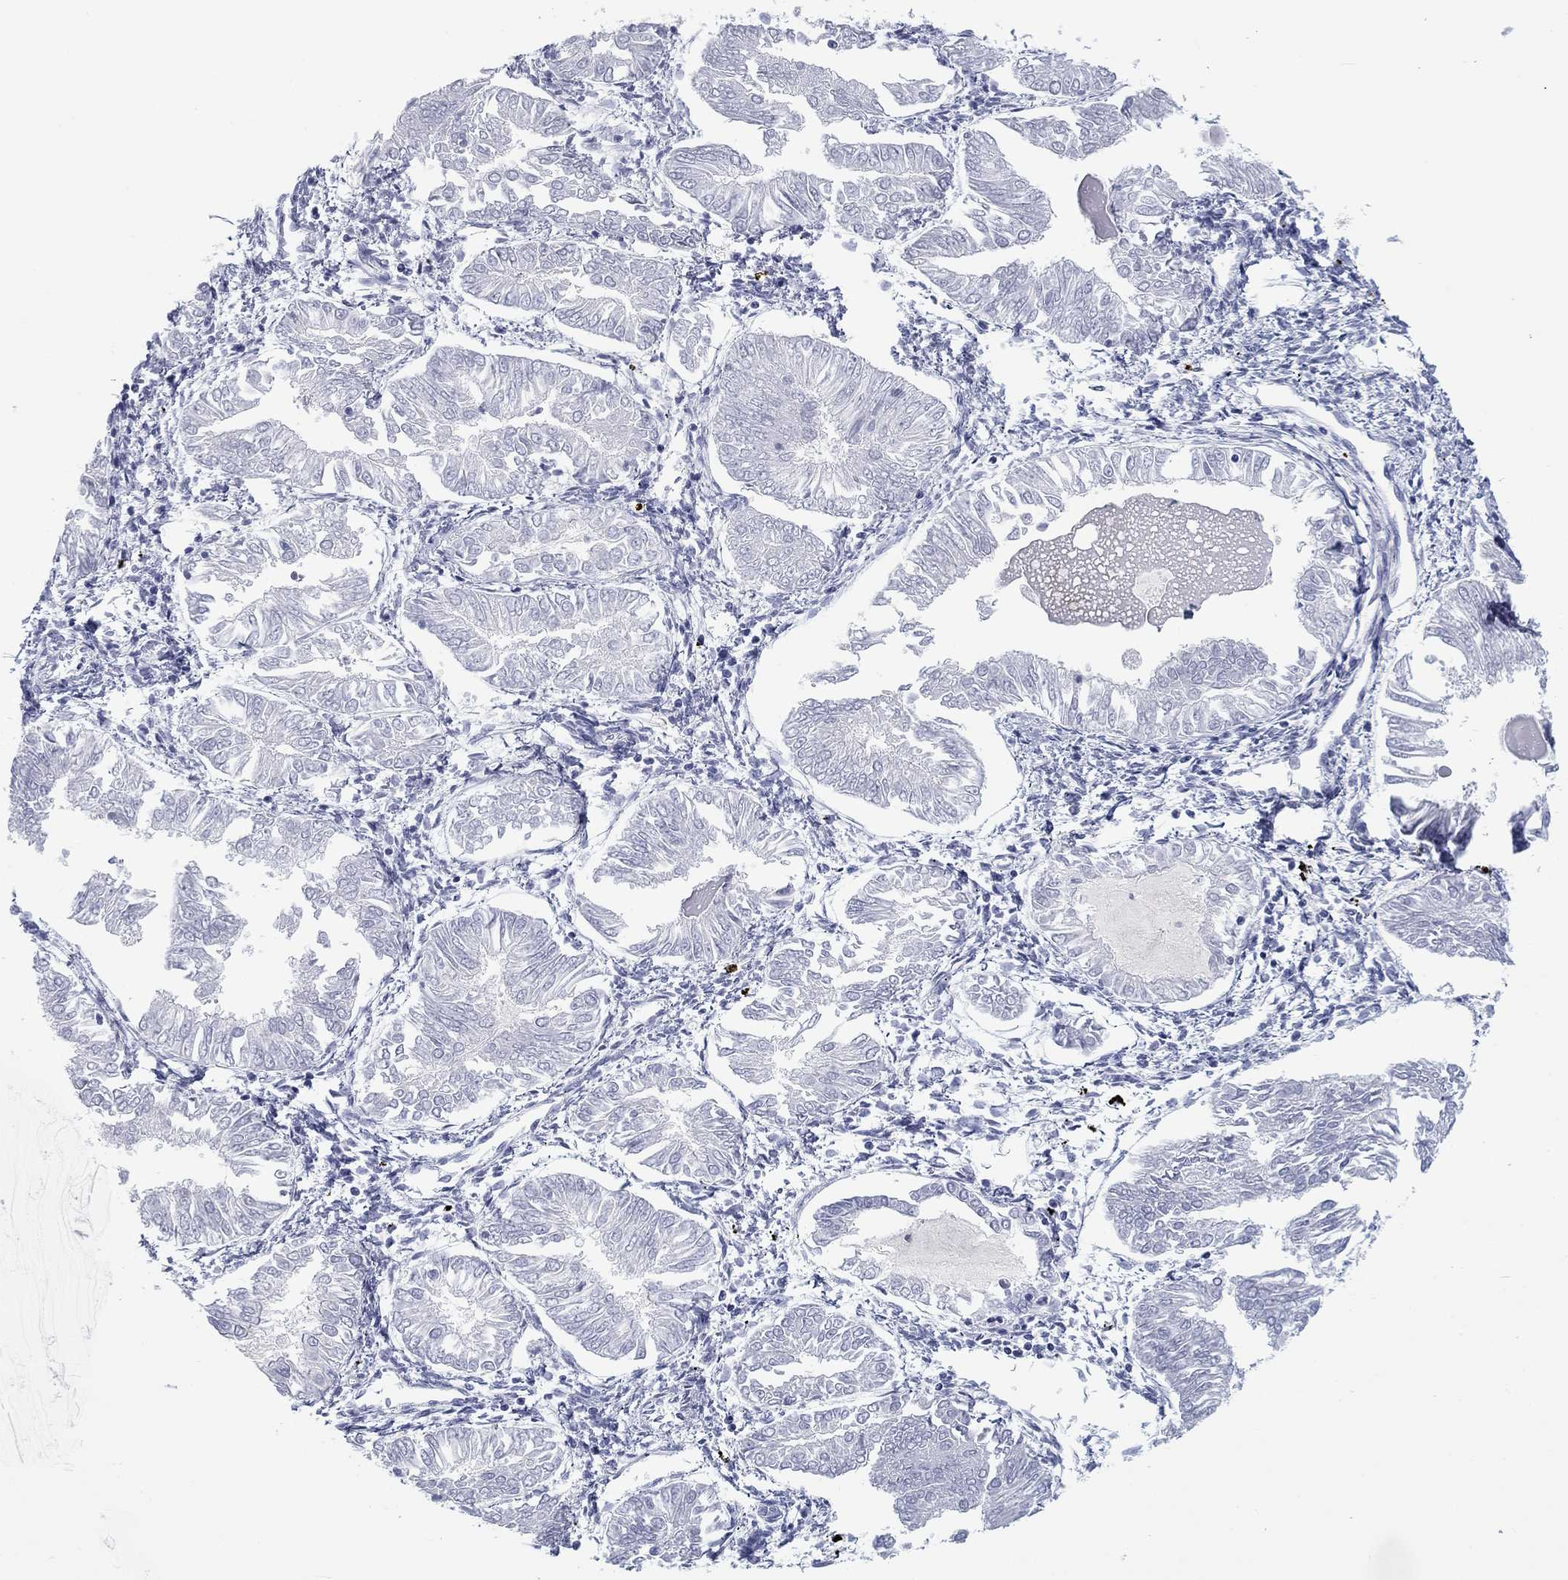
{"staining": {"intensity": "negative", "quantity": "none", "location": "none"}, "tissue": "endometrial cancer", "cell_type": "Tumor cells", "image_type": "cancer", "snomed": [{"axis": "morphology", "description": "Adenocarcinoma, NOS"}, {"axis": "topography", "description": "Endometrium"}], "caption": "DAB (3,3'-diaminobenzidine) immunohistochemical staining of human adenocarcinoma (endometrial) exhibits no significant staining in tumor cells.", "gene": "CALB1", "patient": {"sex": "female", "age": 53}}